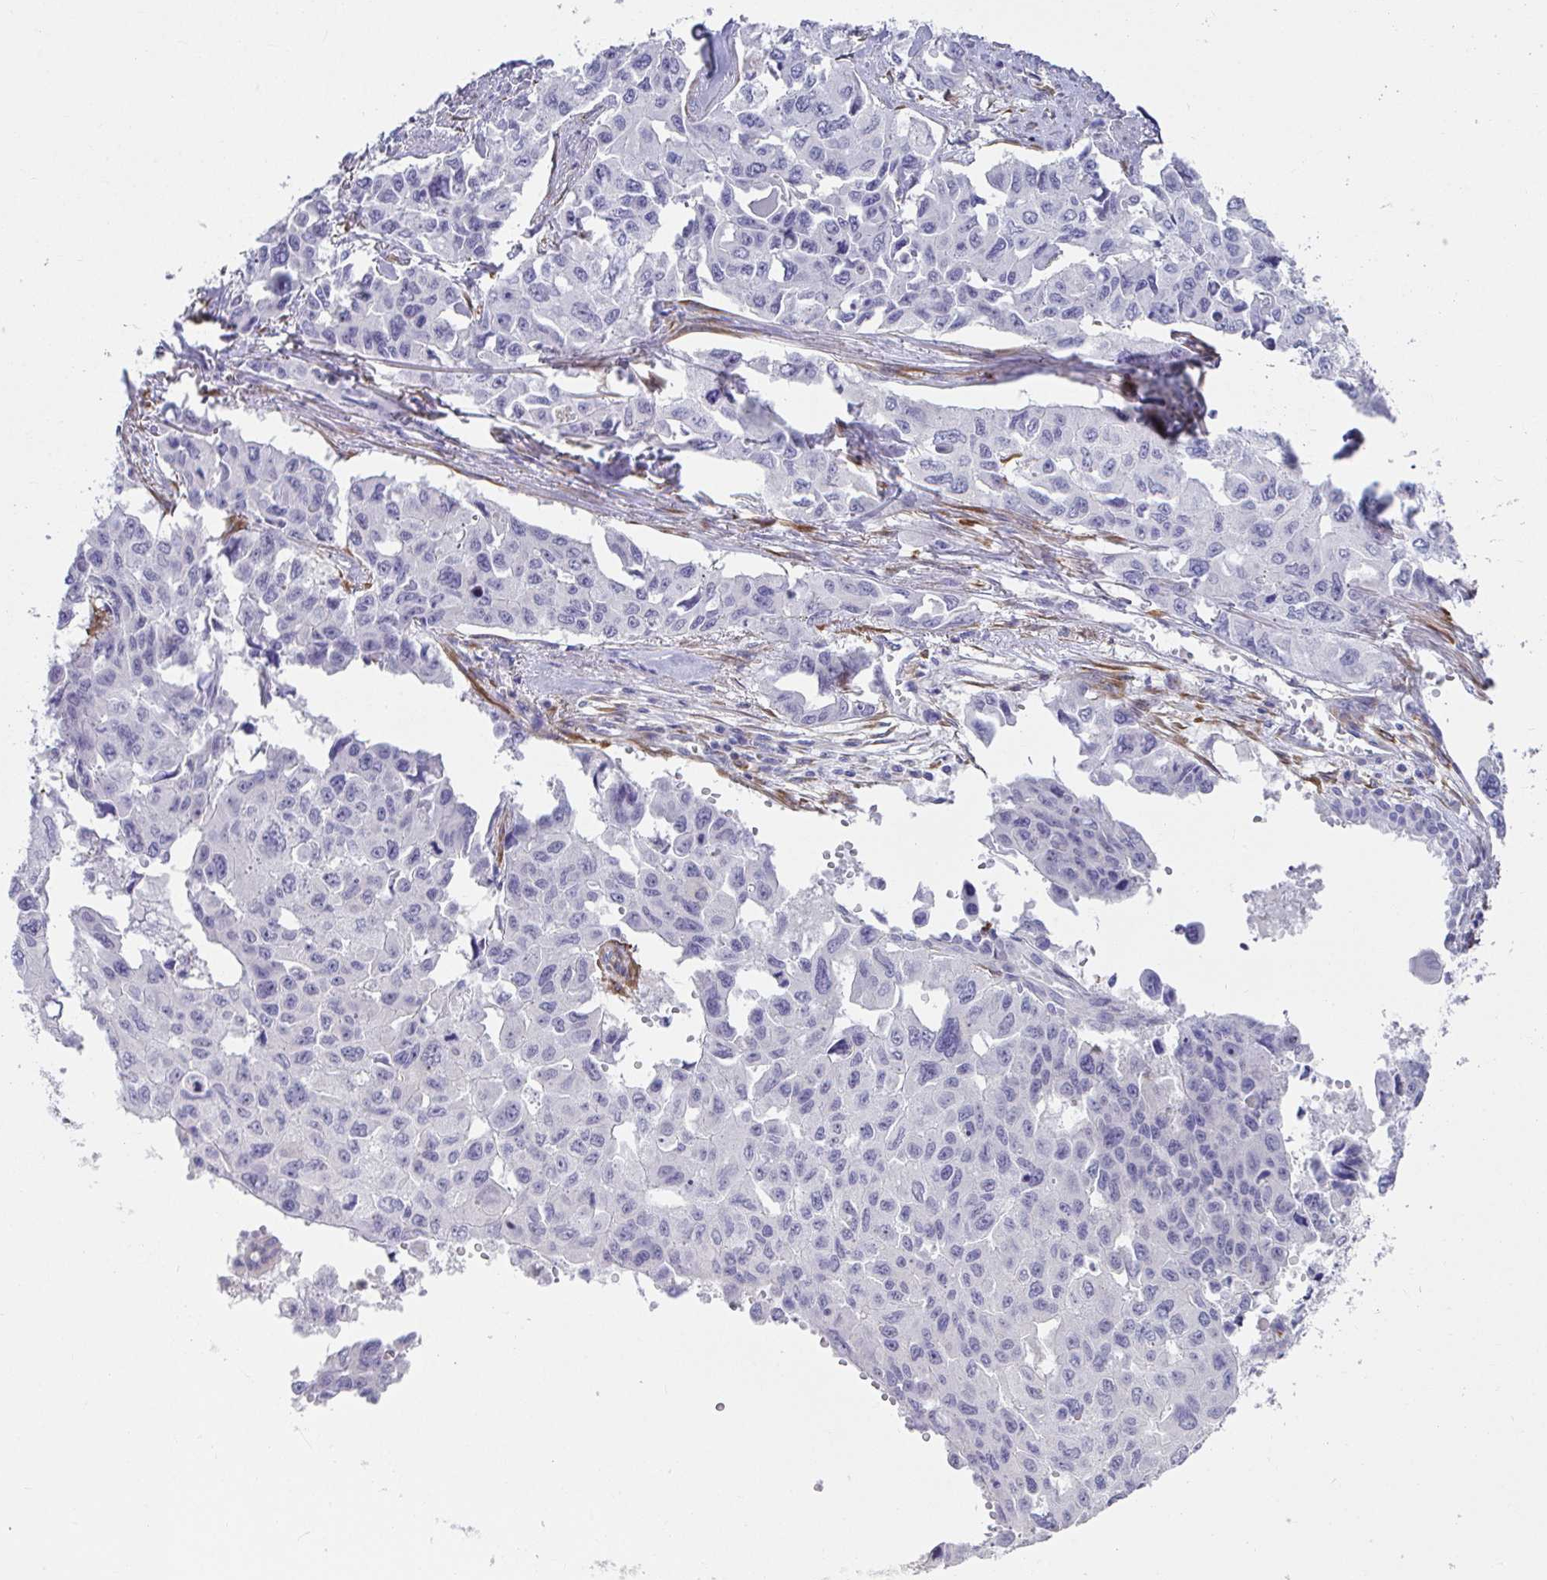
{"staining": {"intensity": "negative", "quantity": "none", "location": "none"}, "tissue": "lung cancer", "cell_type": "Tumor cells", "image_type": "cancer", "snomed": [{"axis": "morphology", "description": "Adenocarcinoma, NOS"}, {"axis": "topography", "description": "Lung"}], "caption": "This is an IHC photomicrograph of human lung cancer (adenocarcinoma). There is no staining in tumor cells.", "gene": "CXCR1", "patient": {"sex": "male", "age": 64}}